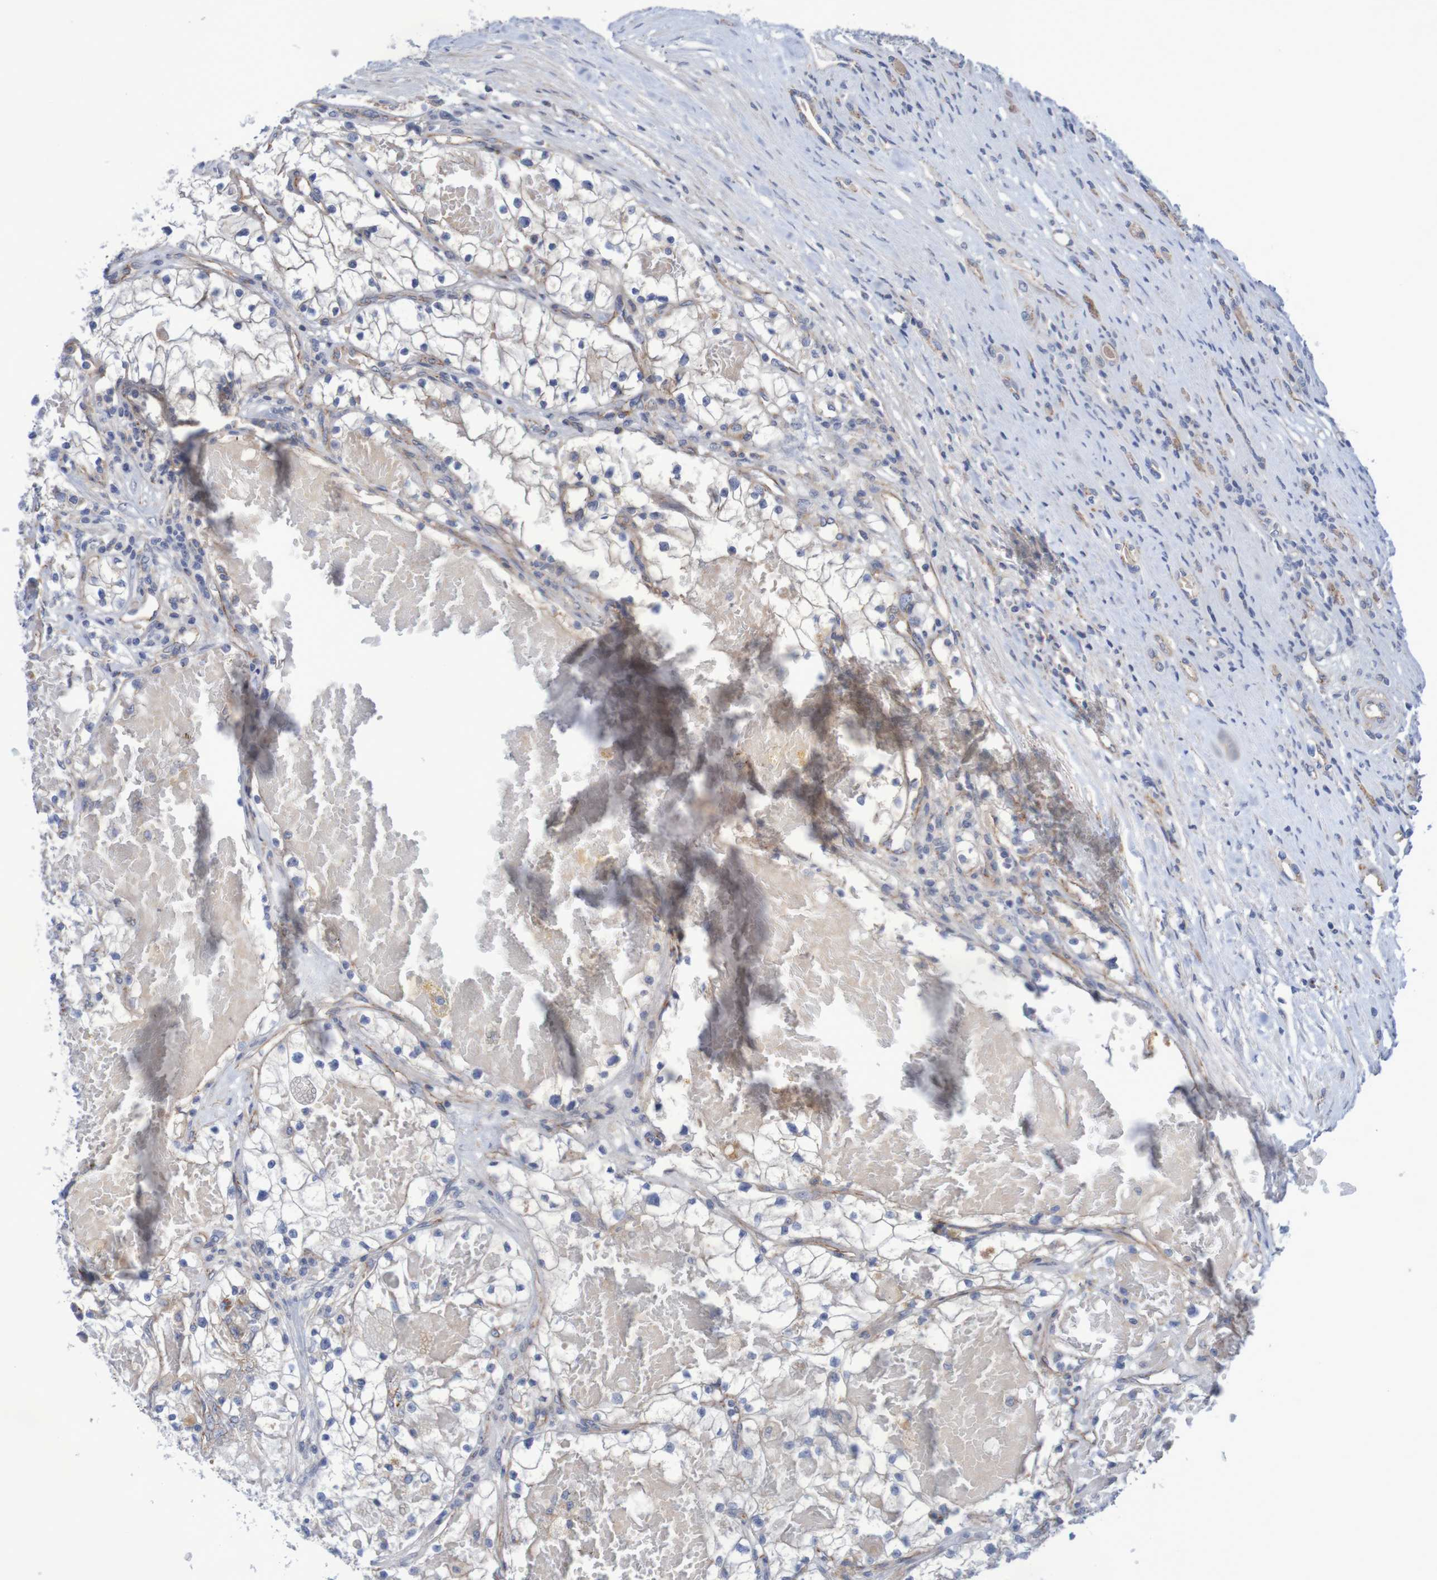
{"staining": {"intensity": "negative", "quantity": "none", "location": "none"}, "tissue": "renal cancer", "cell_type": "Tumor cells", "image_type": "cancer", "snomed": [{"axis": "morphology", "description": "Adenocarcinoma, NOS"}, {"axis": "topography", "description": "Kidney"}], "caption": "This is an IHC histopathology image of renal cancer (adenocarcinoma). There is no staining in tumor cells.", "gene": "NECTIN2", "patient": {"sex": "male", "age": 68}}